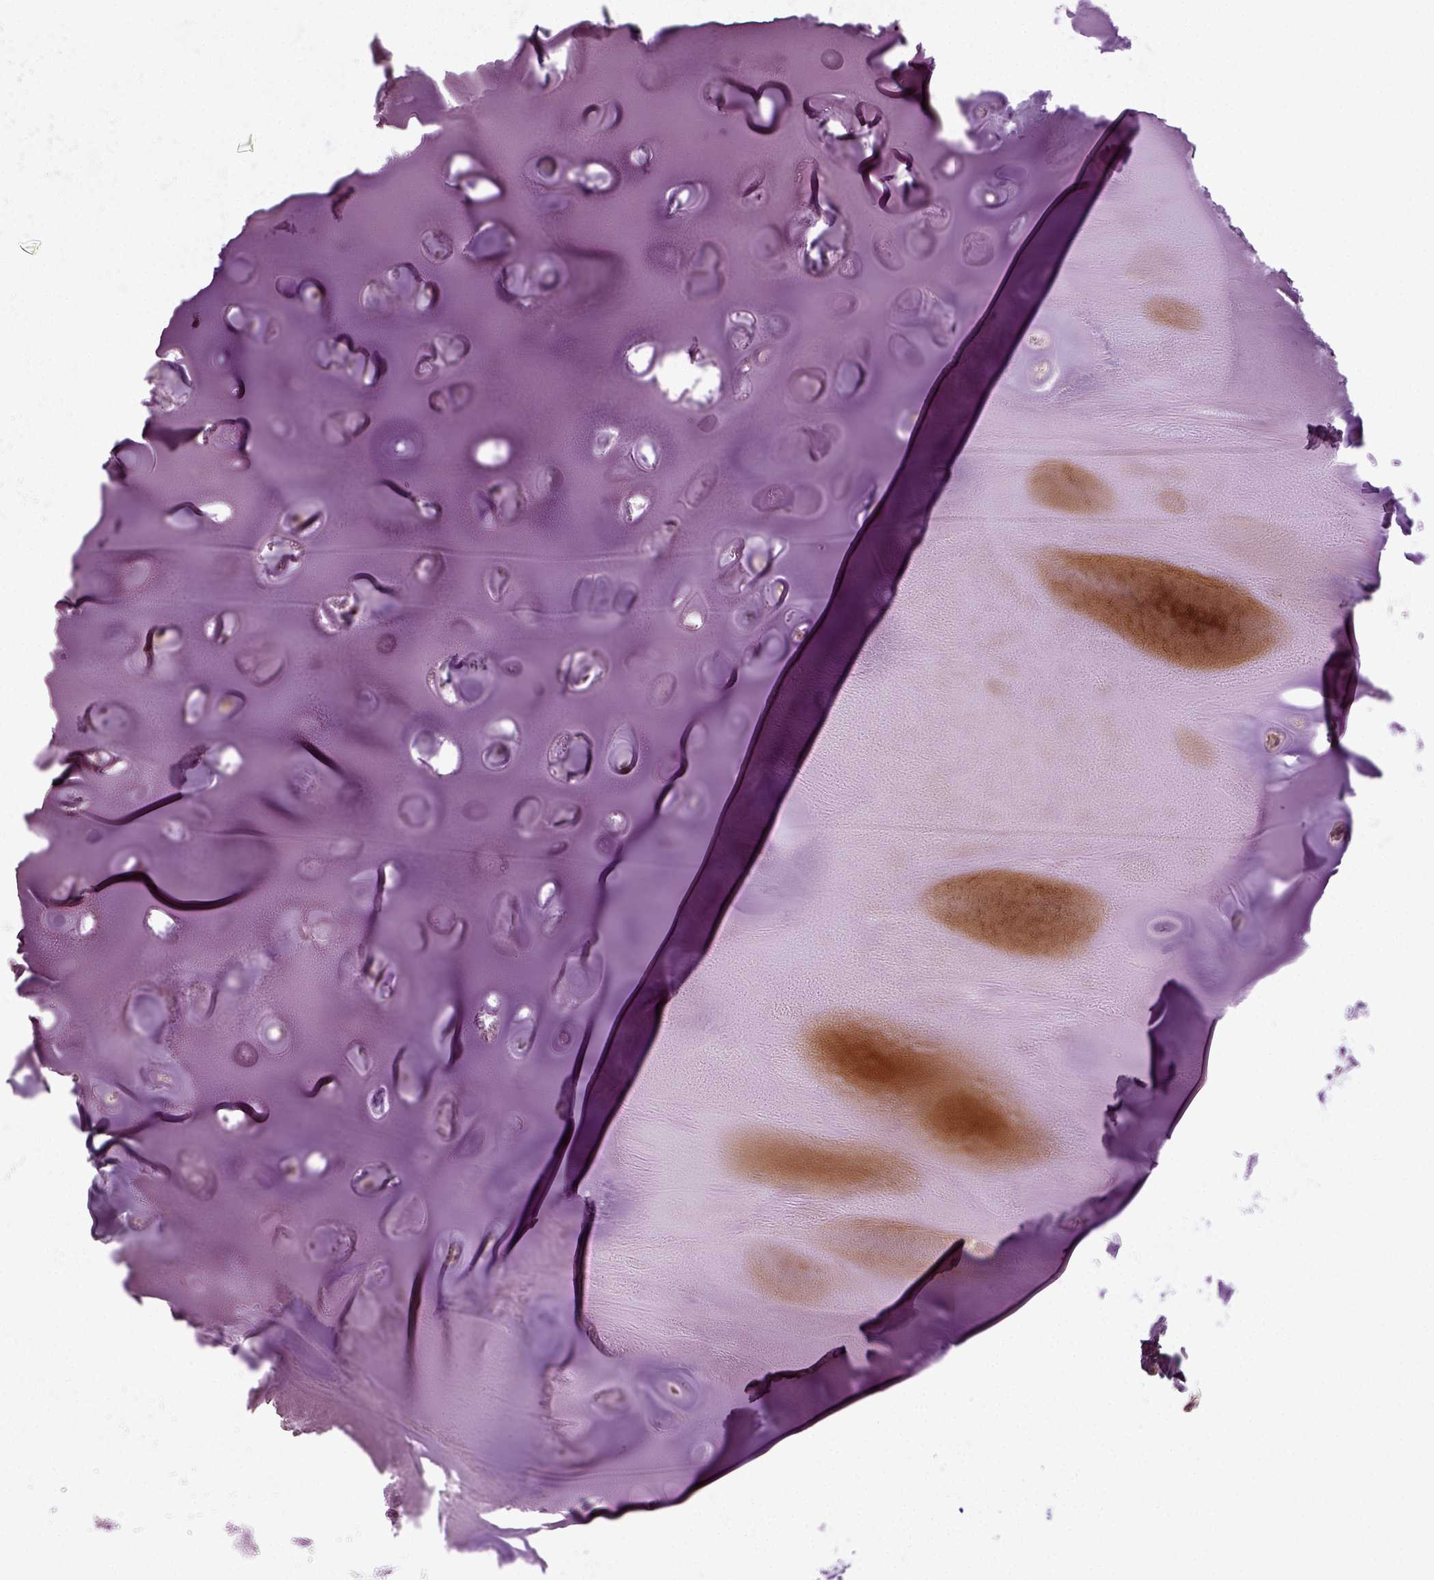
{"staining": {"intensity": "negative", "quantity": "none", "location": "none"}, "tissue": "soft tissue", "cell_type": "Chondrocytes", "image_type": "normal", "snomed": [{"axis": "morphology", "description": "Normal tissue, NOS"}, {"axis": "morphology", "description": "Squamous cell carcinoma, NOS"}, {"axis": "topography", "description": "Cartilage tissue"}, {"axis": "topography", "description": "Lung"}], "caption": "A photomicrograph of soft tissue stained for a protein reveals no brown staining in chondrocytes. The staining was performed using DAB (3,3'-diaminobenzidine) to visualize the protein expression in brown, while the nuclei were stained in blue with hematoxylin (Magnification: 20x).", "gene": "ERV3", "patient": {"sex": "male", "age": 66}}